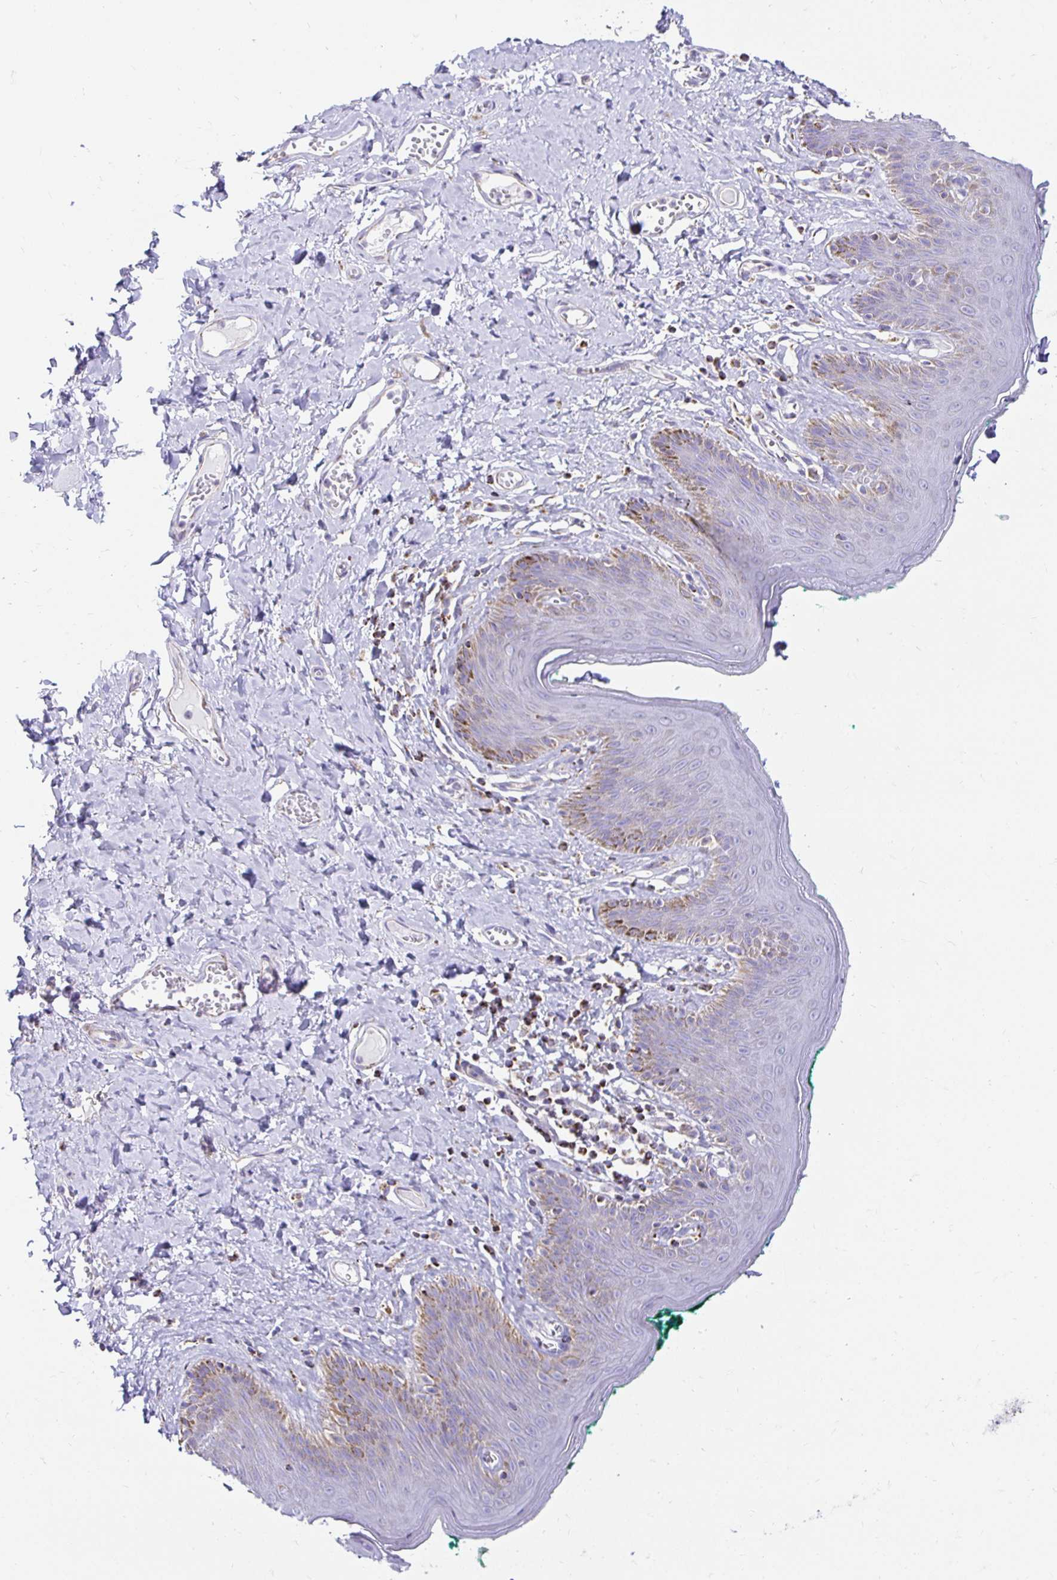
{"staining": {"intensity": "moderate", "quantity": "25%-75%", "location": "cytoplasmic/membranous"}, "tissue": "skin", "cell_type": "Epidermal cells", "image_type": "normal", "snomed": [{"axis": "morphology", "description": "Normal tissue, NOS"}, {"axis": "topography", "description": "Vulva"}, {"axis": "topography", "description": "Peripheral nerve tissue"}], "caption": "IHC staining of benign skin, which reveals medium levels of moderate cytoplasmic/membranous expression in about 25%-75% of epidermal cells indicating moderate cytoplasmic/membranous protein positivity. The staining was performed using DAB (3,3'-diaminobenzidine) (brown) for protein detection and nuclei were counterstained in hematoxylin (blue).", "gene": "PLAAT2", "patient": {"sex": "female", "age": 66}}